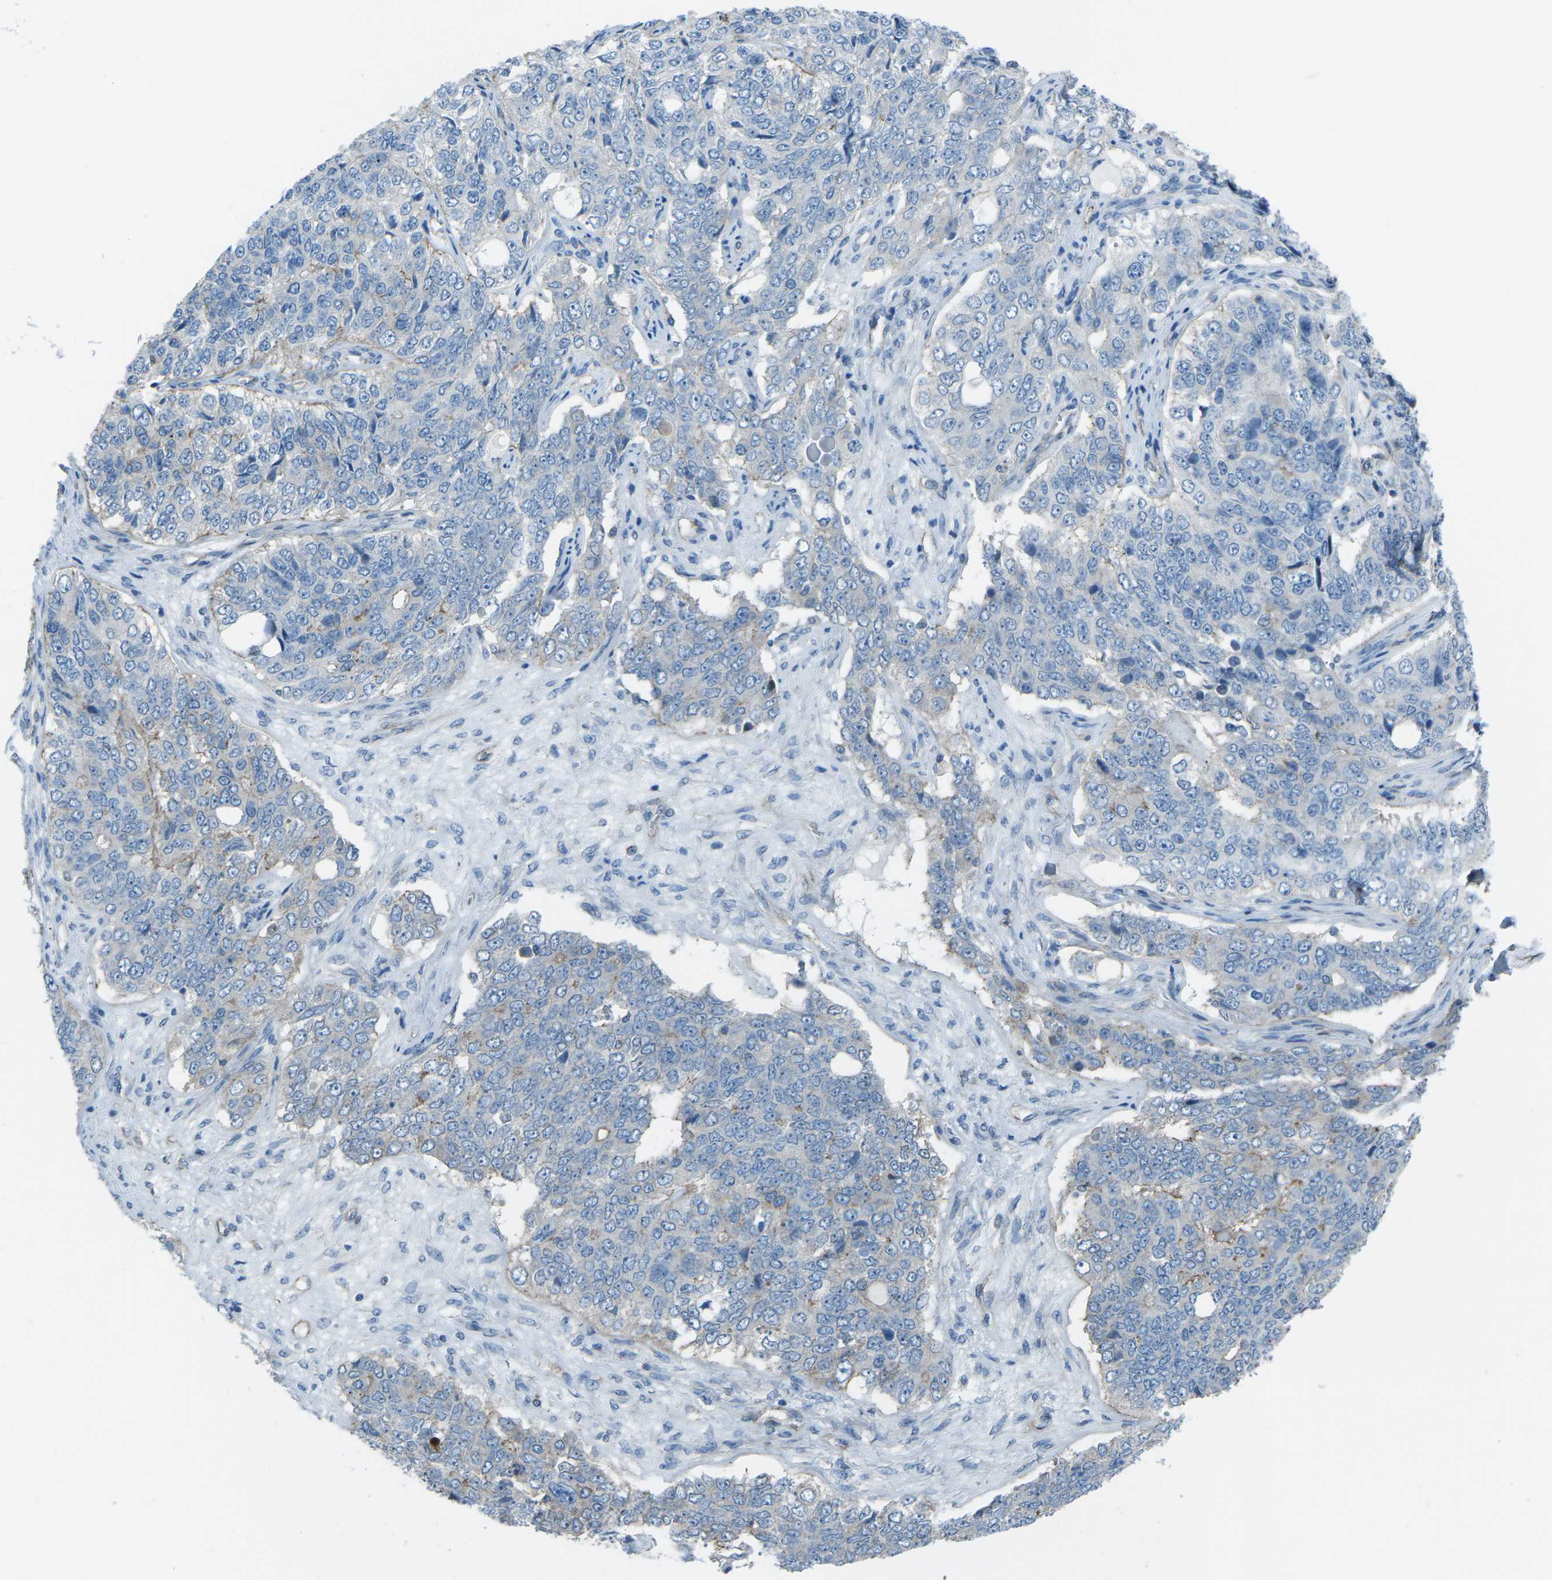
{"staining": {"intensity": "negative", "quantity": "none", "location": "none"}, "tissue": "ovarian cancer", "cell_type": "Tumor cells", "image_type": "cancer", "snomed": [{"axis": "morphology", "description": "Carcinoma, endometroid"}, {"axis": "topography", "description": "Ovary"}], "caption": "A histopathology image of human endometroid carcinoma (ovarian) is negative for staining in tumor cells.", "gene": "UTRN", "patient": {"sex": "female", "age": 51}}